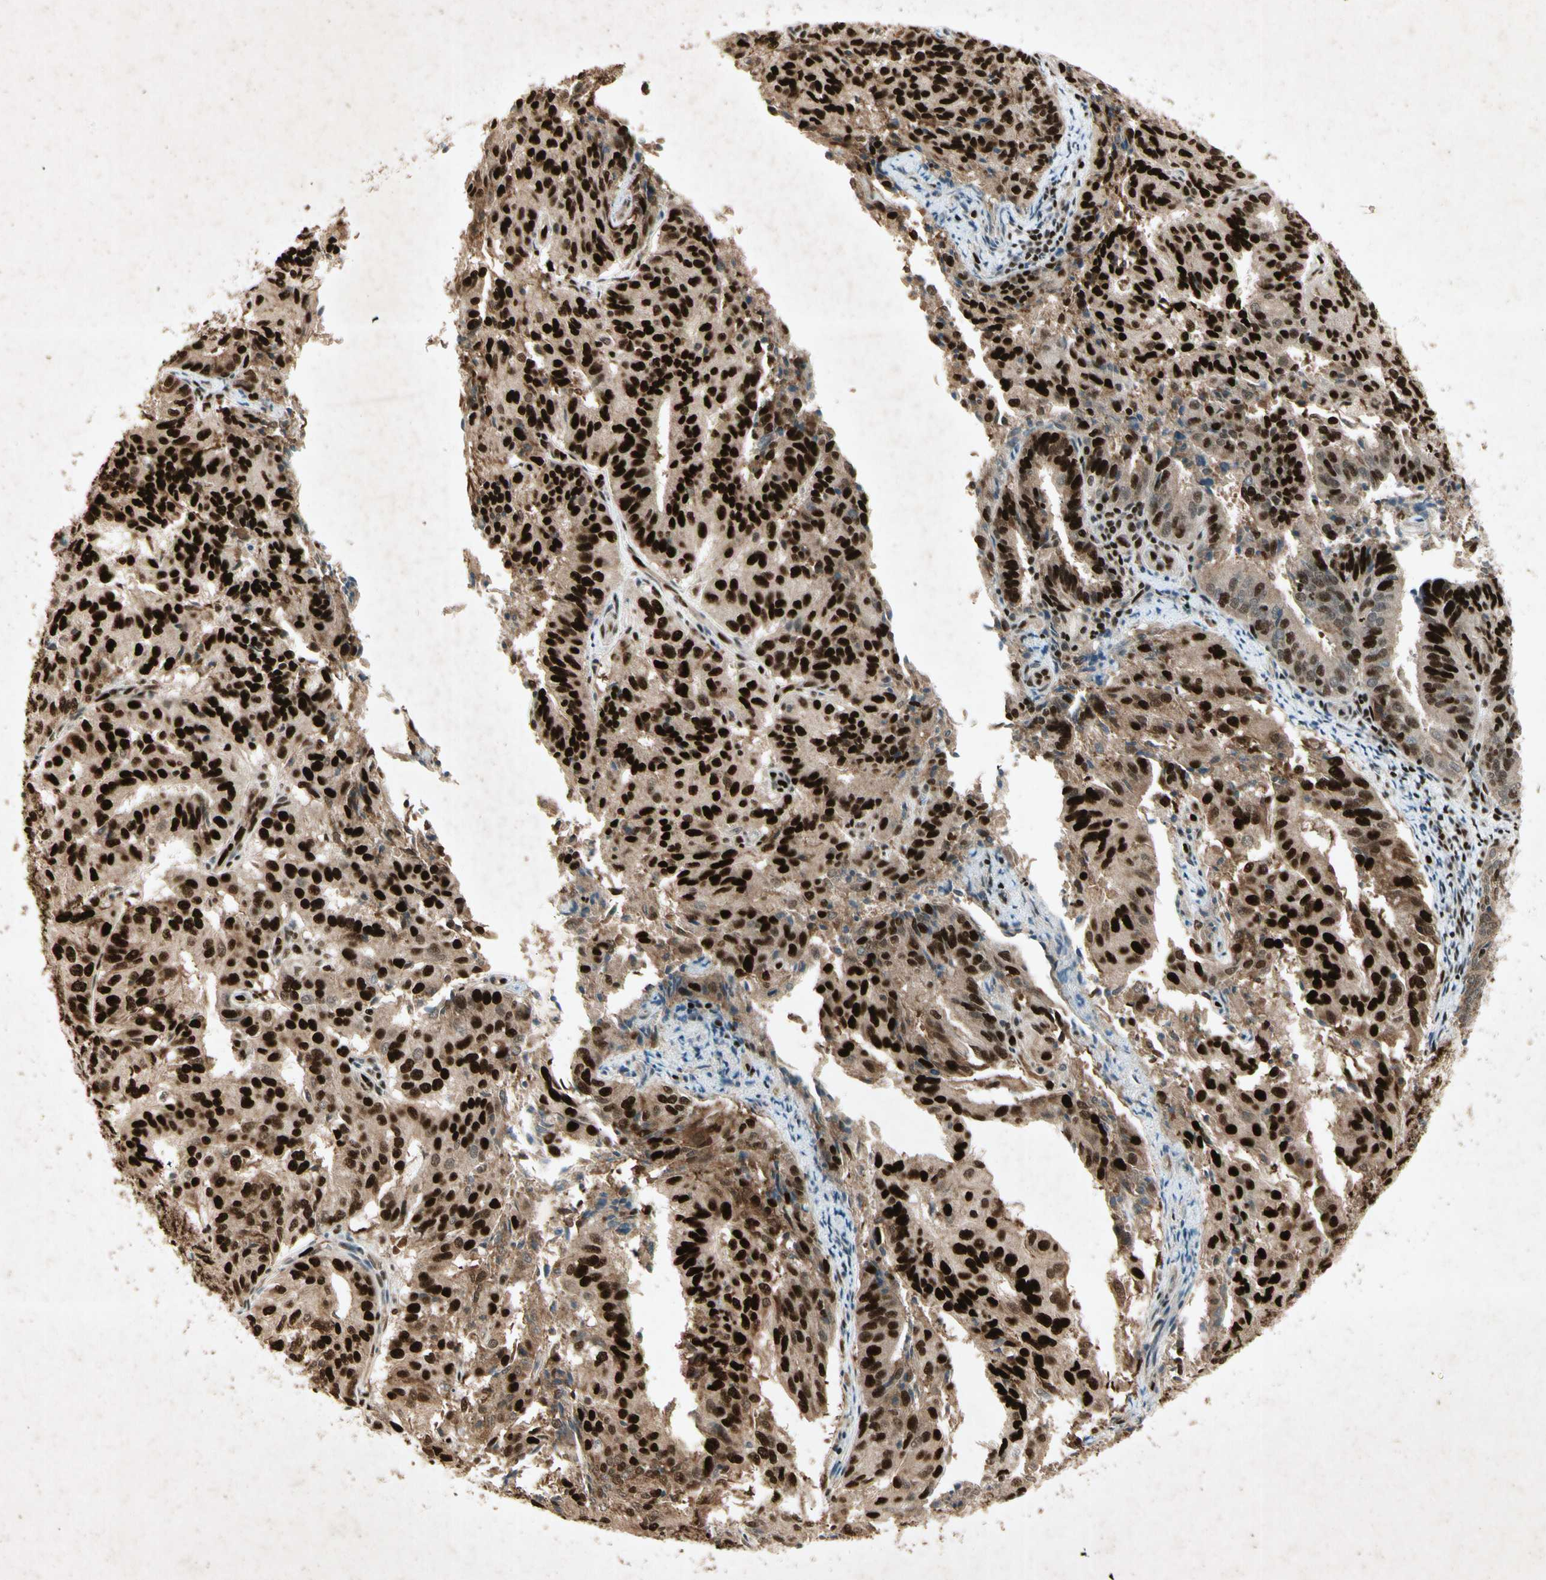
{"staining": {"intensity": "strong", "quantity": ">75%", "location": "cytoplasmic/membranous,nuclear"}, "tissue": "endometrial cancer", "cell_type": "Tumor cells", "image_type": "cancer", "snomed": [{"axis": "morphology", "description": "Adenocarcinoma, NOS"}, {"axis": "topography", "description": "Uterus"}], "caption": "Immunohistochemical staining of human endometrial adenocarcinoma demonstrates high levels of strong cytoplasmic/membranous and nuclear protein staining in about >75% of tumor cells. (brown staining indicates protein expression, while blue staining denotes nuclei).", "gene": "RNF43", "patient": {"sex": "female", "age": 60}}